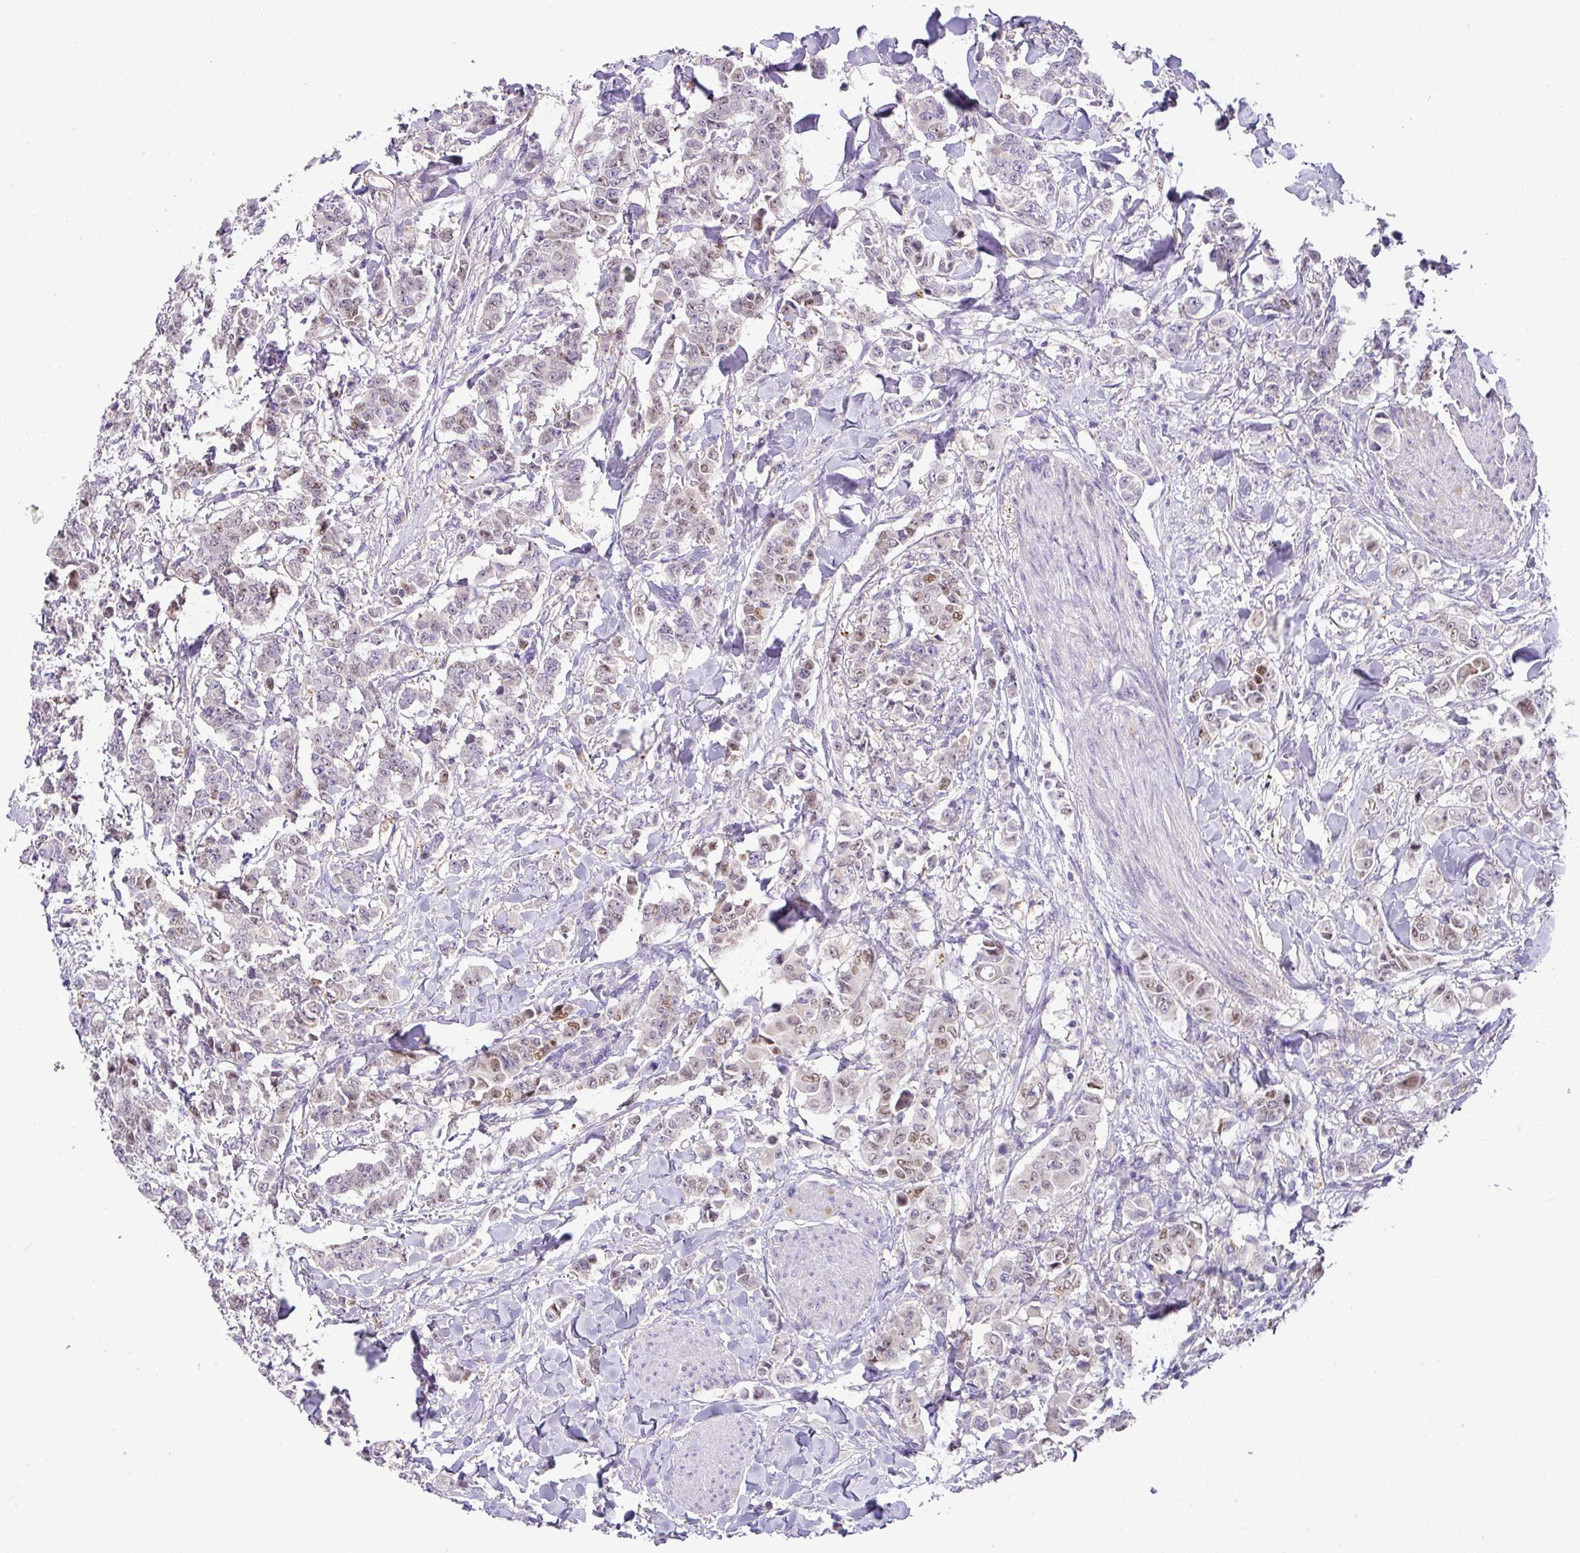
{"staining": {"intensity": "weak", "quantity": "<25%", "location": "nuclear"}, "tissue": "breast cancer", "cell_type": "Tumor cells", "image_type": "cancer", "snomed": [{"axis": "morphology", "description": "Duct carcinoma"}, {"axis": "topography", "description": "Breast"}], "caption": "The image exhibits no staining of tumor cells in breast cancer (invasive ductal carcinoma). Nuclei are stained in blue.", "gene": "HOXC13", "patient": {"sex": "female", "age": 40}}